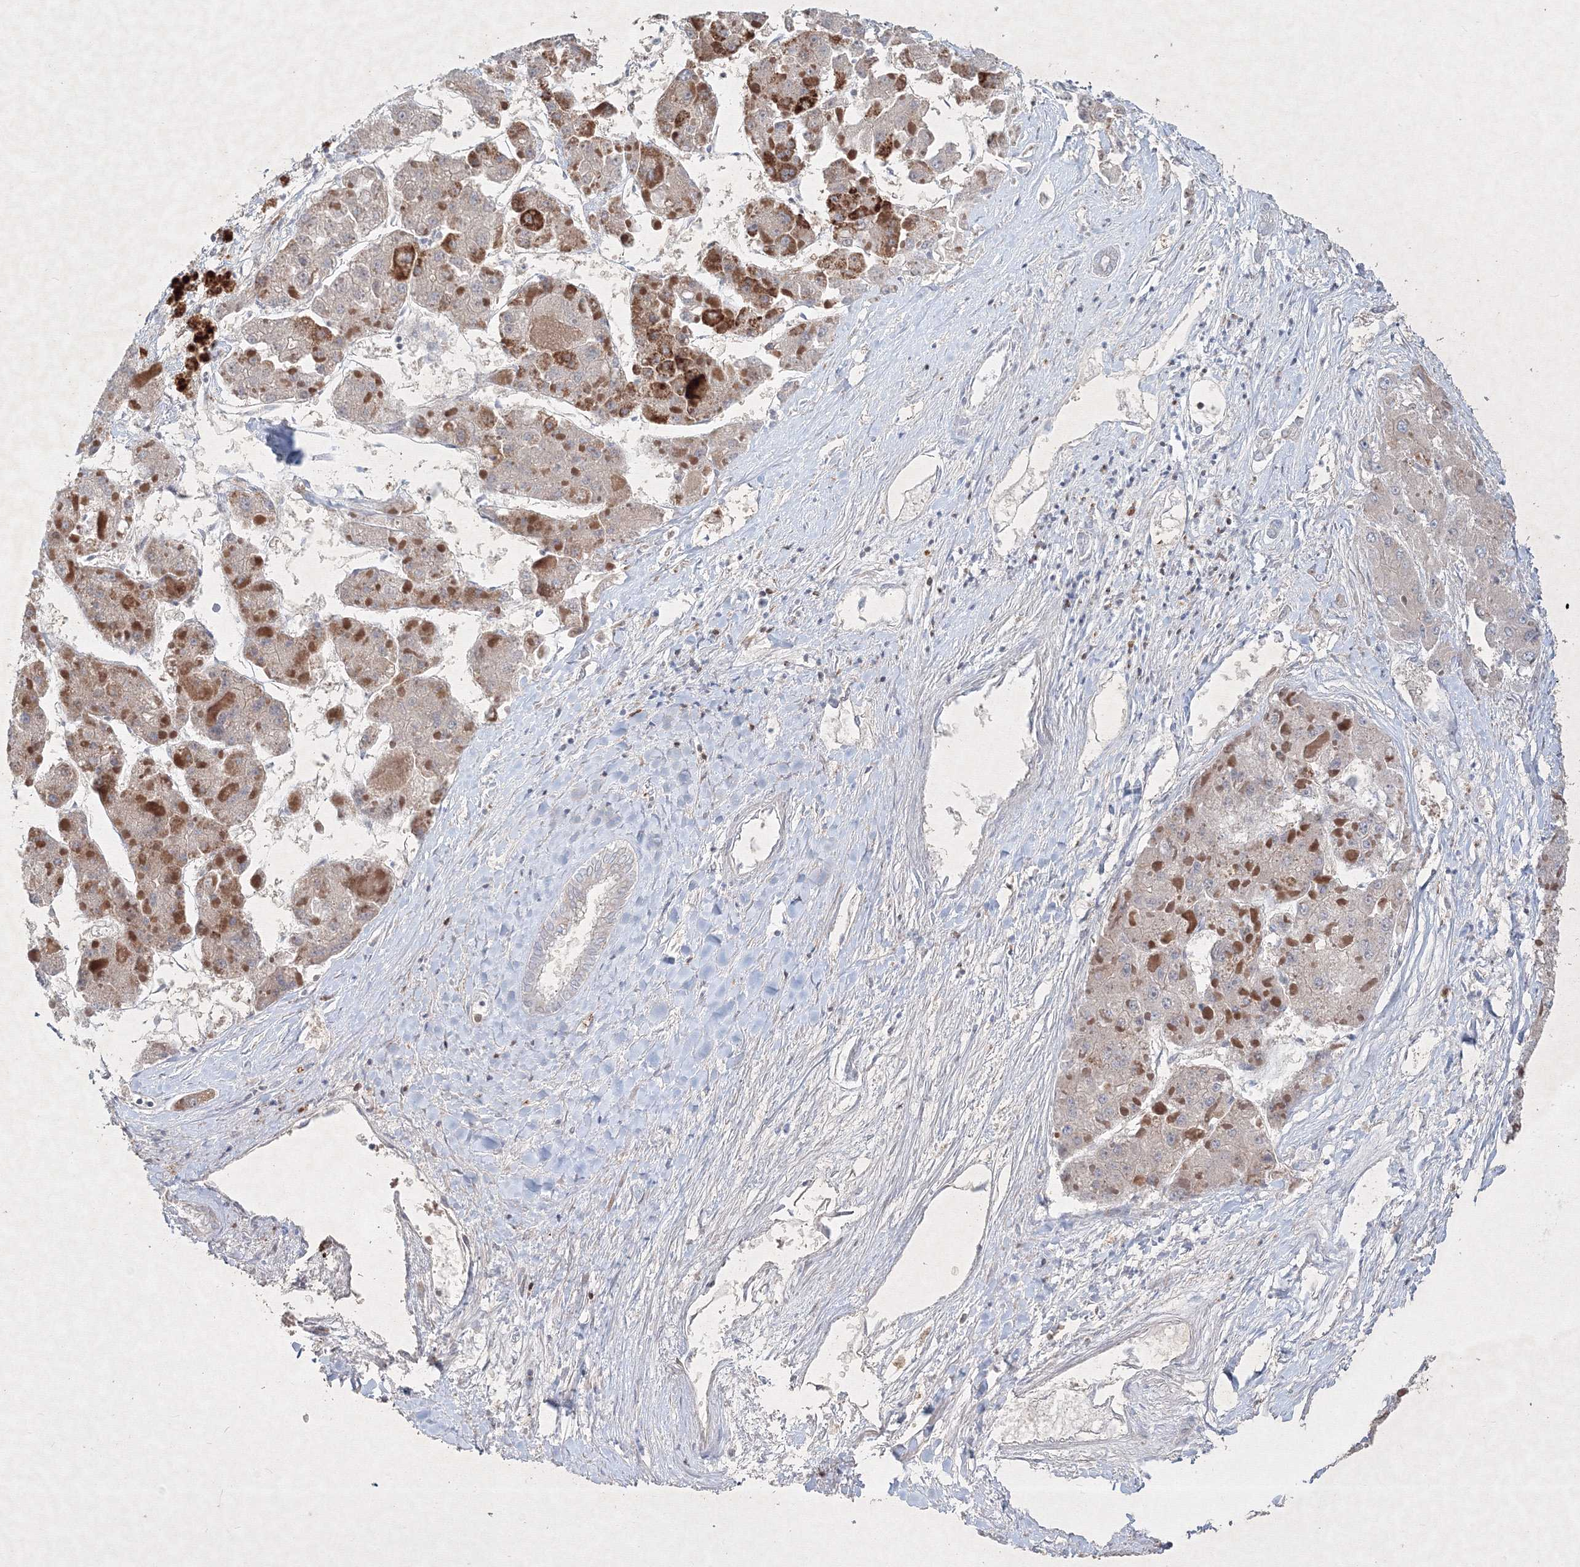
{"staining": {"intensity": "moderate", "quantity": "<25%", "location": "cytoplasmic/membranous"}, "tissue": "liver cancer", "cell_type": "Tumor cells", "image_type": "cancer", "snomed": [{"axis": "morphology", "description": "Carcinoma, Hepatocellular, NOS"}, {"axis": "topography", "description": "Liver"}], "caption": "Immunohistochemical staining of human liver cancer (hepatocellular carcinoma) demonstrates low levels of moderate cytoplasmic/membranous positivity in approximately <25% of tumor cells. The staining is performed using DAB (3,3'-diaminobenzidine) brown chromogen to label protein expression. The nuclei are counter-stained blue using hematoxylin.", "gene": "CXXC4", "patient": {"sex": "female", "age": 73}}